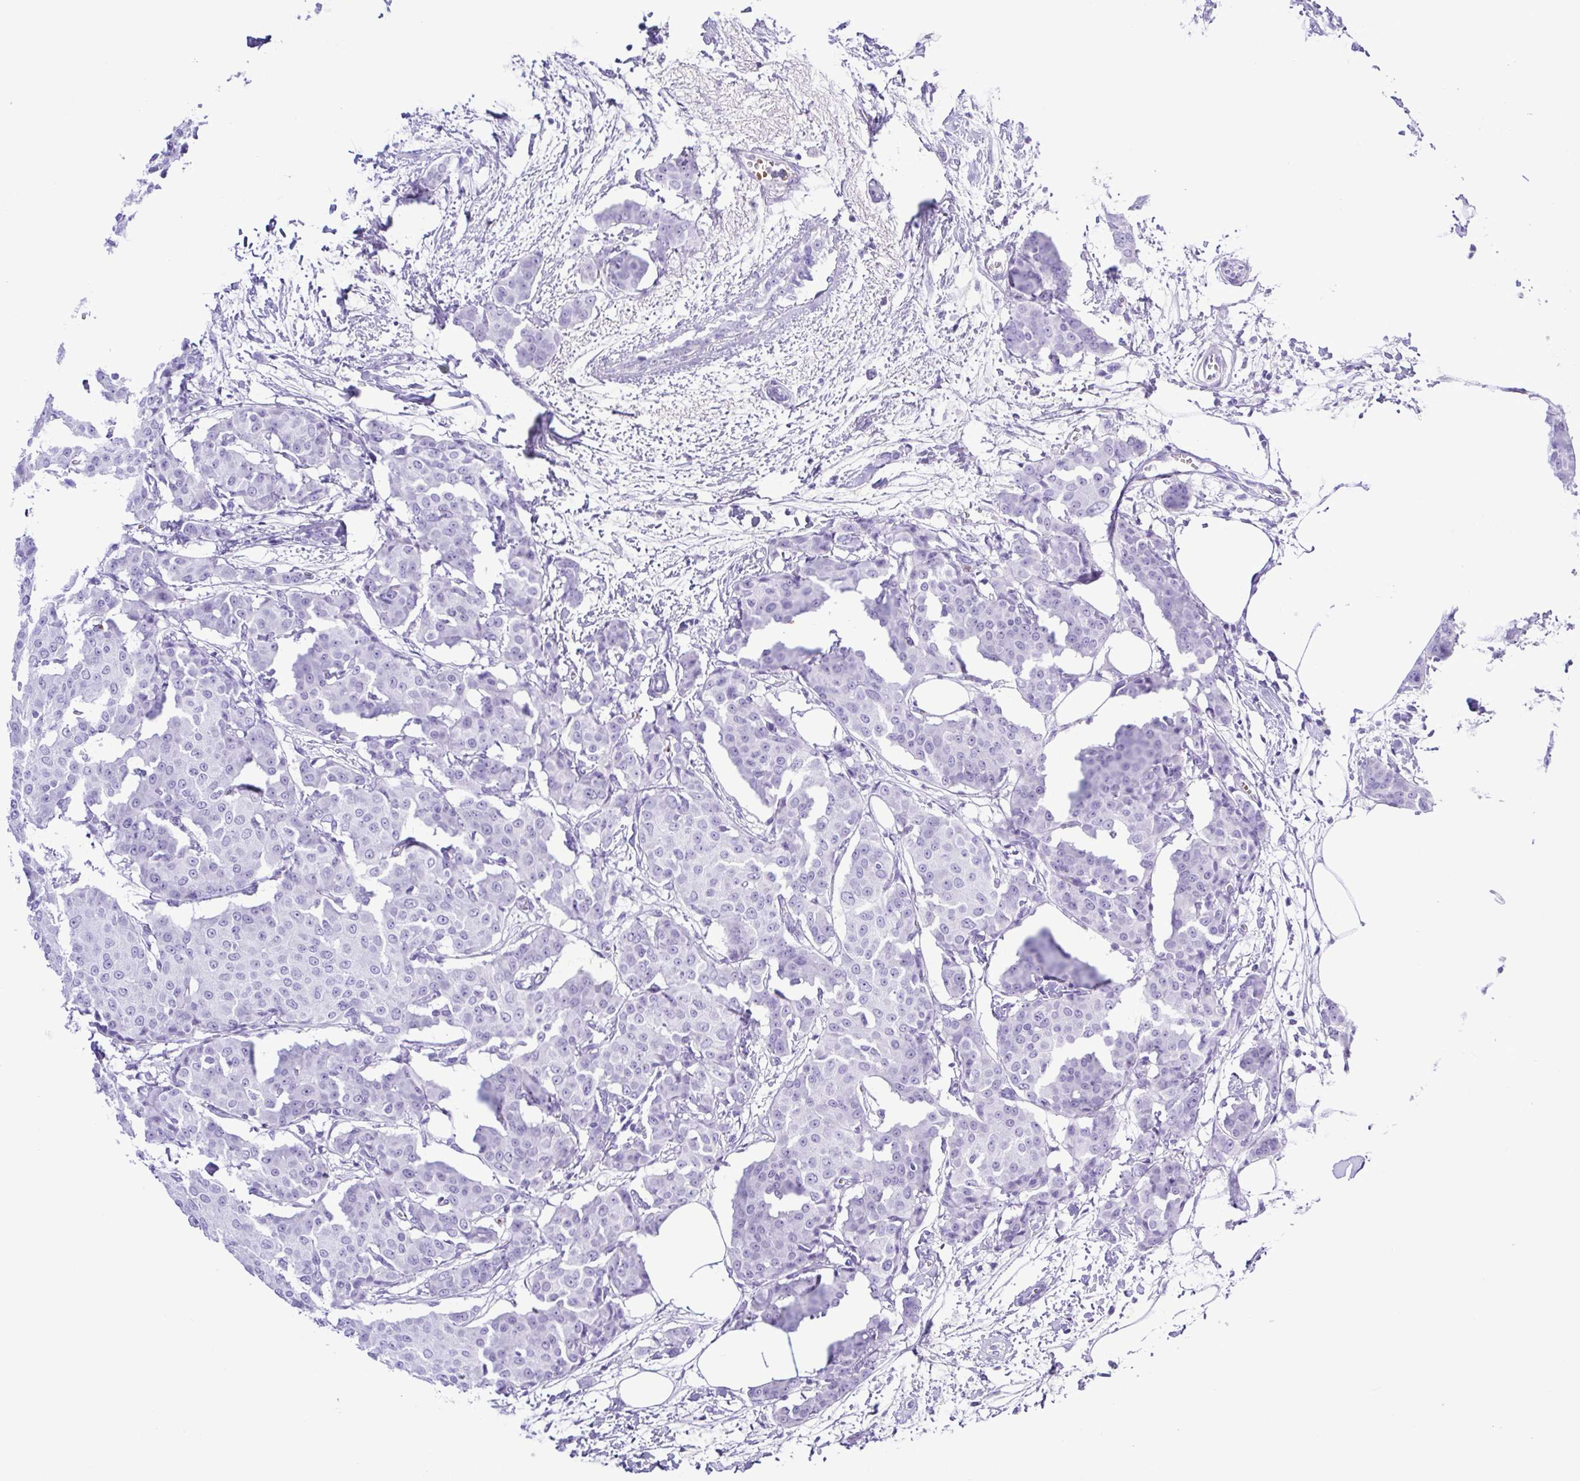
{"staining": {"intensity": "negative", "quantity": "none", "location": "none"}, "tissue": "breast cancer", "cell_type": "Tumor cells", "image_type": "cancer", "snomed": [{"axis": "morphology", "description": "Duct carcinoma"}, {"axis": "topography", "description": "Breast"}], "caption": "Immunohistochemistry (IHC) micrograph of neoplastic tissue: human breast intraductal carcinoma stained with DAB exhibits no significant protein positivity in tumor cells.", "gene": "SYT1", "patient": {"sex": "female", "age": 91}}